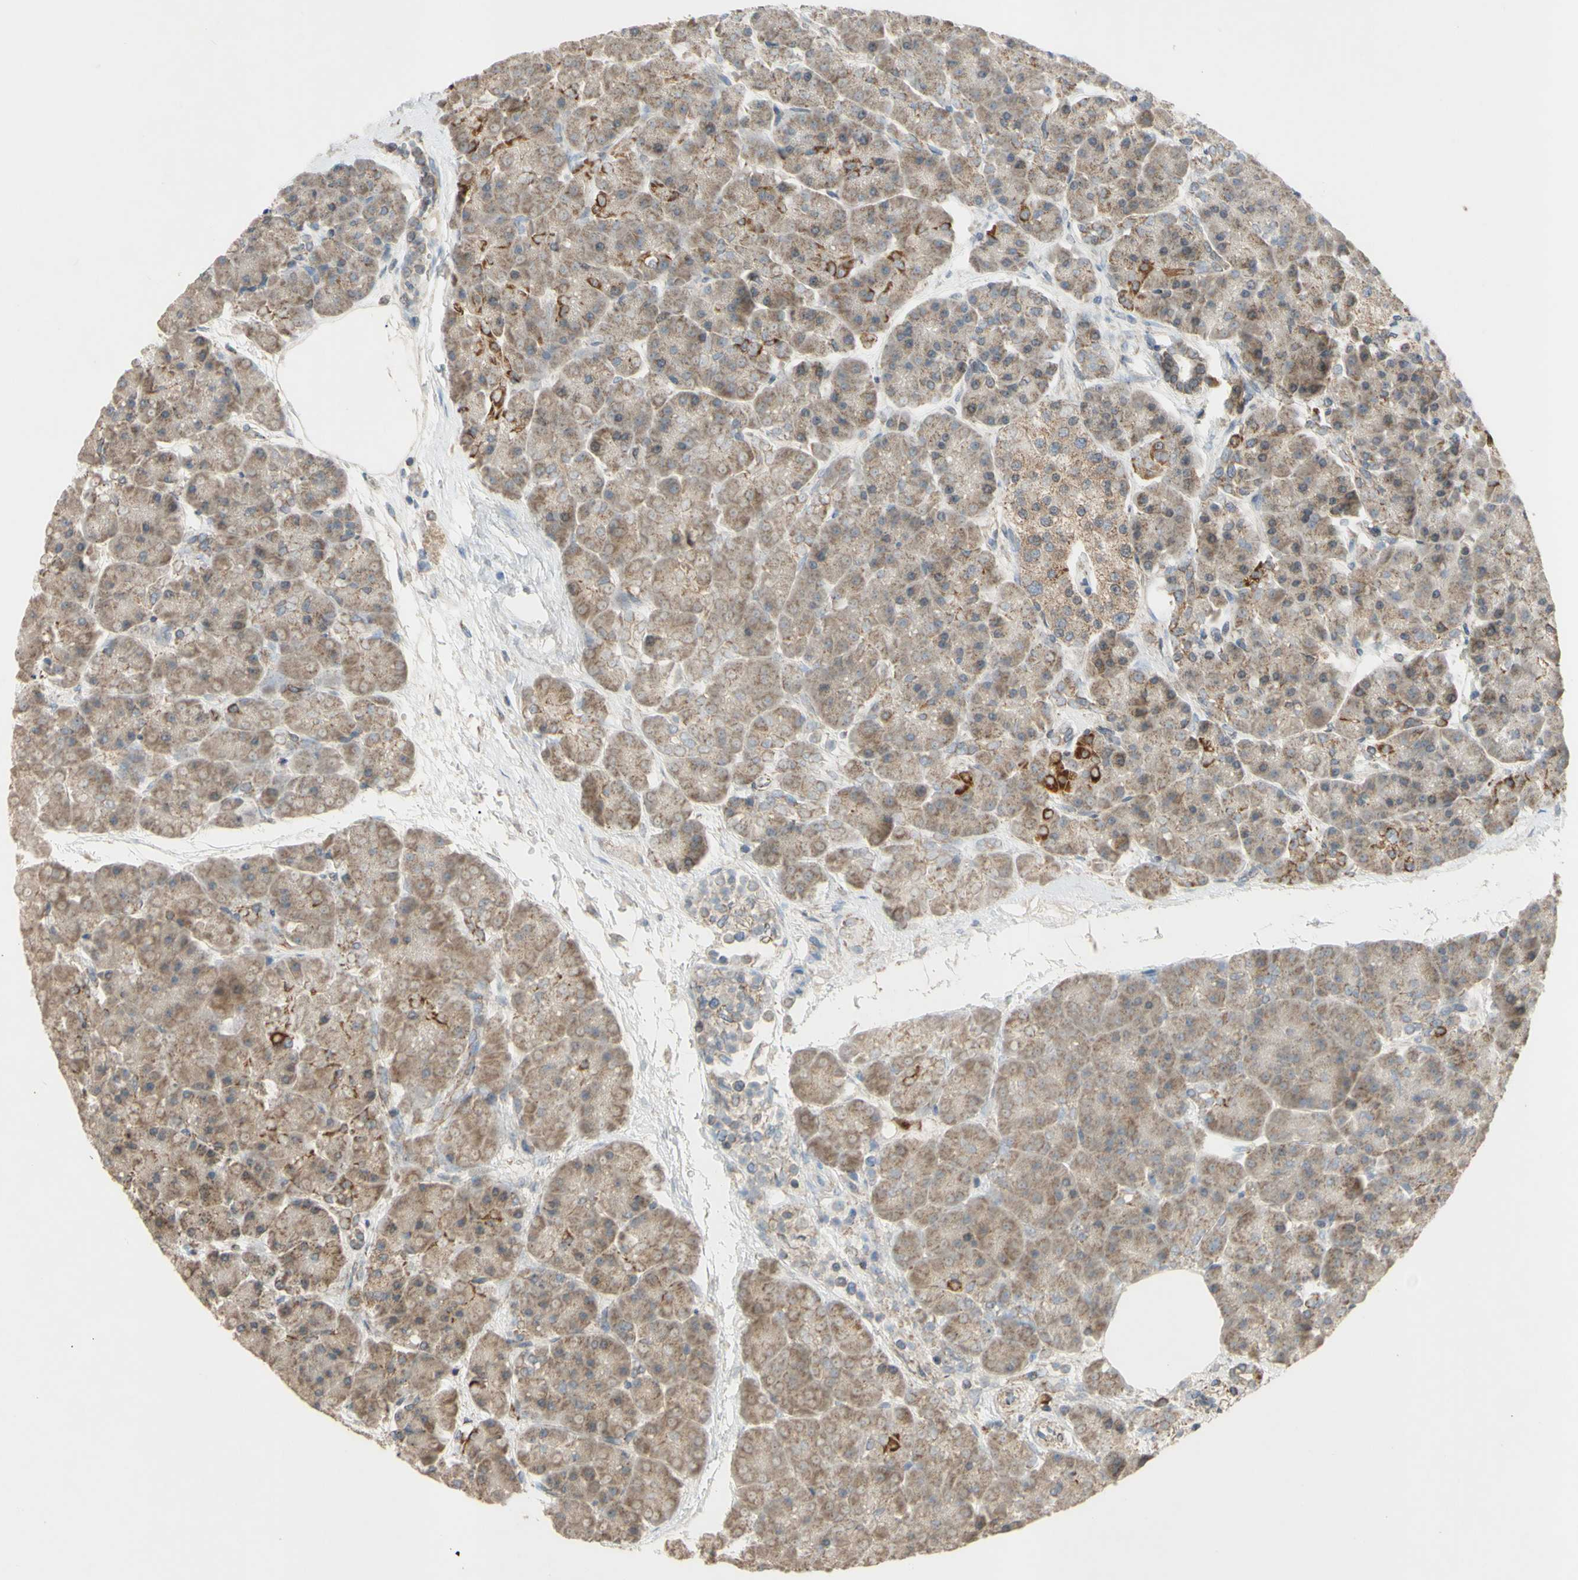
{"staining": {"intensity": "weak", "quantity": ">75%", "location": "cytoplasmic/membranous"}, "tissue": "pancreas", "cell_type": "Exocrine glandular cells", "image_type": "normal", "snomed": [{"axis": "morphology", "description": "Normal tissue, NOS"}, {"axis": "topography", "description": "Pancreas"}], "caption": "Protein staining of benign pancreas demonstrates weak cytoplasmic/membranous staining in approximately >75% of exocrine glandular cells. (Brightfield microscopy of DAB IHC at high magnification).", "gene": "CD164", "patient": {"sex": "female", "age": 70}}